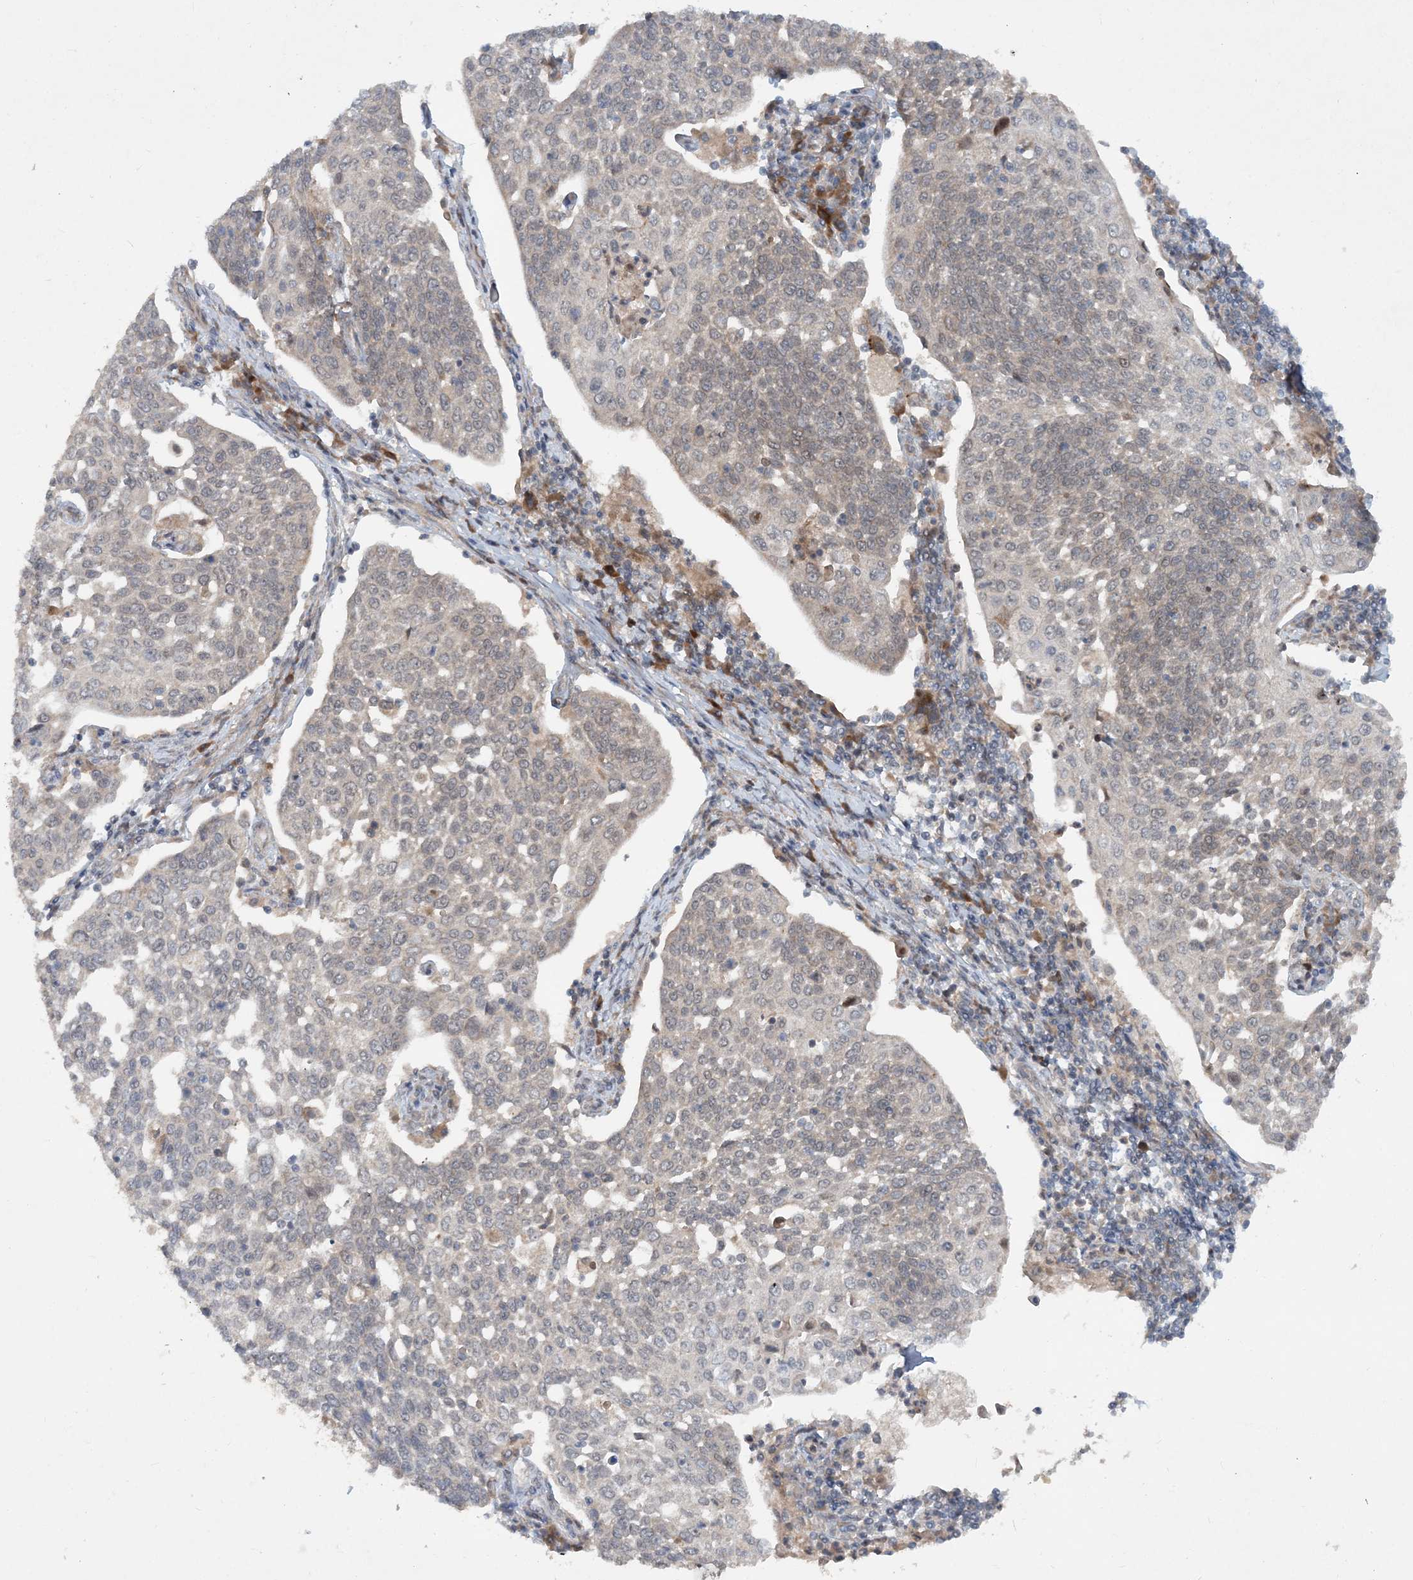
{"staining": {"intensity": "negative", "quantity": "none", "location": "none"}, "tissue": "cervical cancer", "cell_type": "Tumor cells", "image_type": "cancer", "snomed": [{"axis": "morphology", "description": "Squamous cell carcinoma, NOS"}, {"axis": "topography", "description": "Cervix"}], "caption": "Immunohistochemical staining of cervical cancer shows no significant expression in tumor cells.", "gene": "UBR3", "patient": {"sex": "female", "age": 34}}